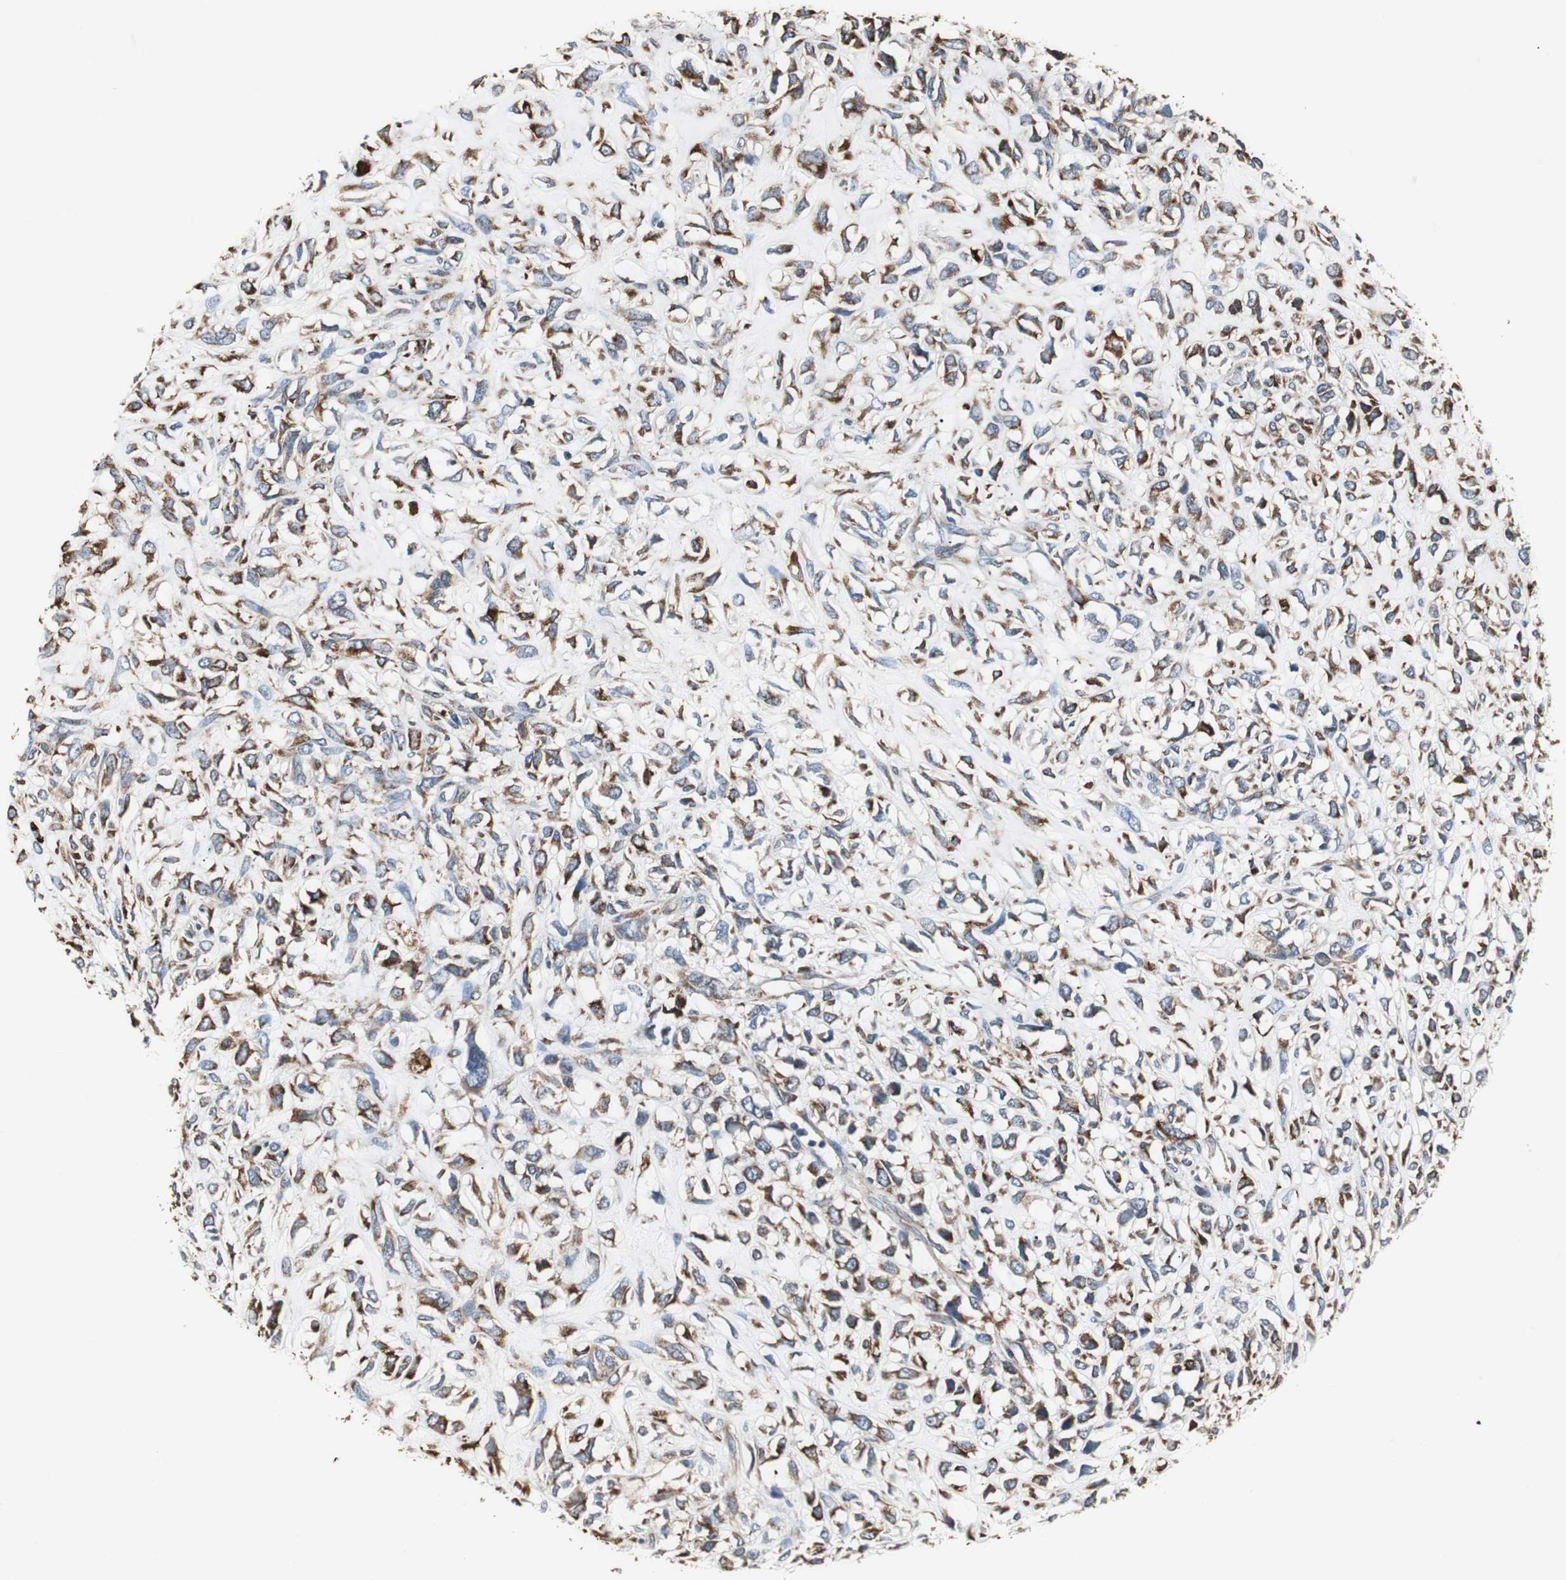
{"staining": {"intensity": "strong", "quantity": ">75%", "location": "cytoplasmic/membranous"}, "tissue": "head and neck cancer", "cell_type": "Tumor cells", "image_type": "cancer", "snomed": [{"axis": "morphology", "description": "Necrosis, NOS"}, {"axis": "morphology", "description": "Neoplasm, malignant, NOS"}, {"axis": "topography", "description": "Salivary gland"}, {"axis": "topography", "description": "Head-Neck"}], "caption": "Immunohistochemical staining of human head and neck cancer (neoplasm (malignant)) shows high levels of strong cytoplasmic/membranous staining in approximately >75% of tumor cells.", "gene": "CALU", "patient": {"sex": "male", "age": 43}}